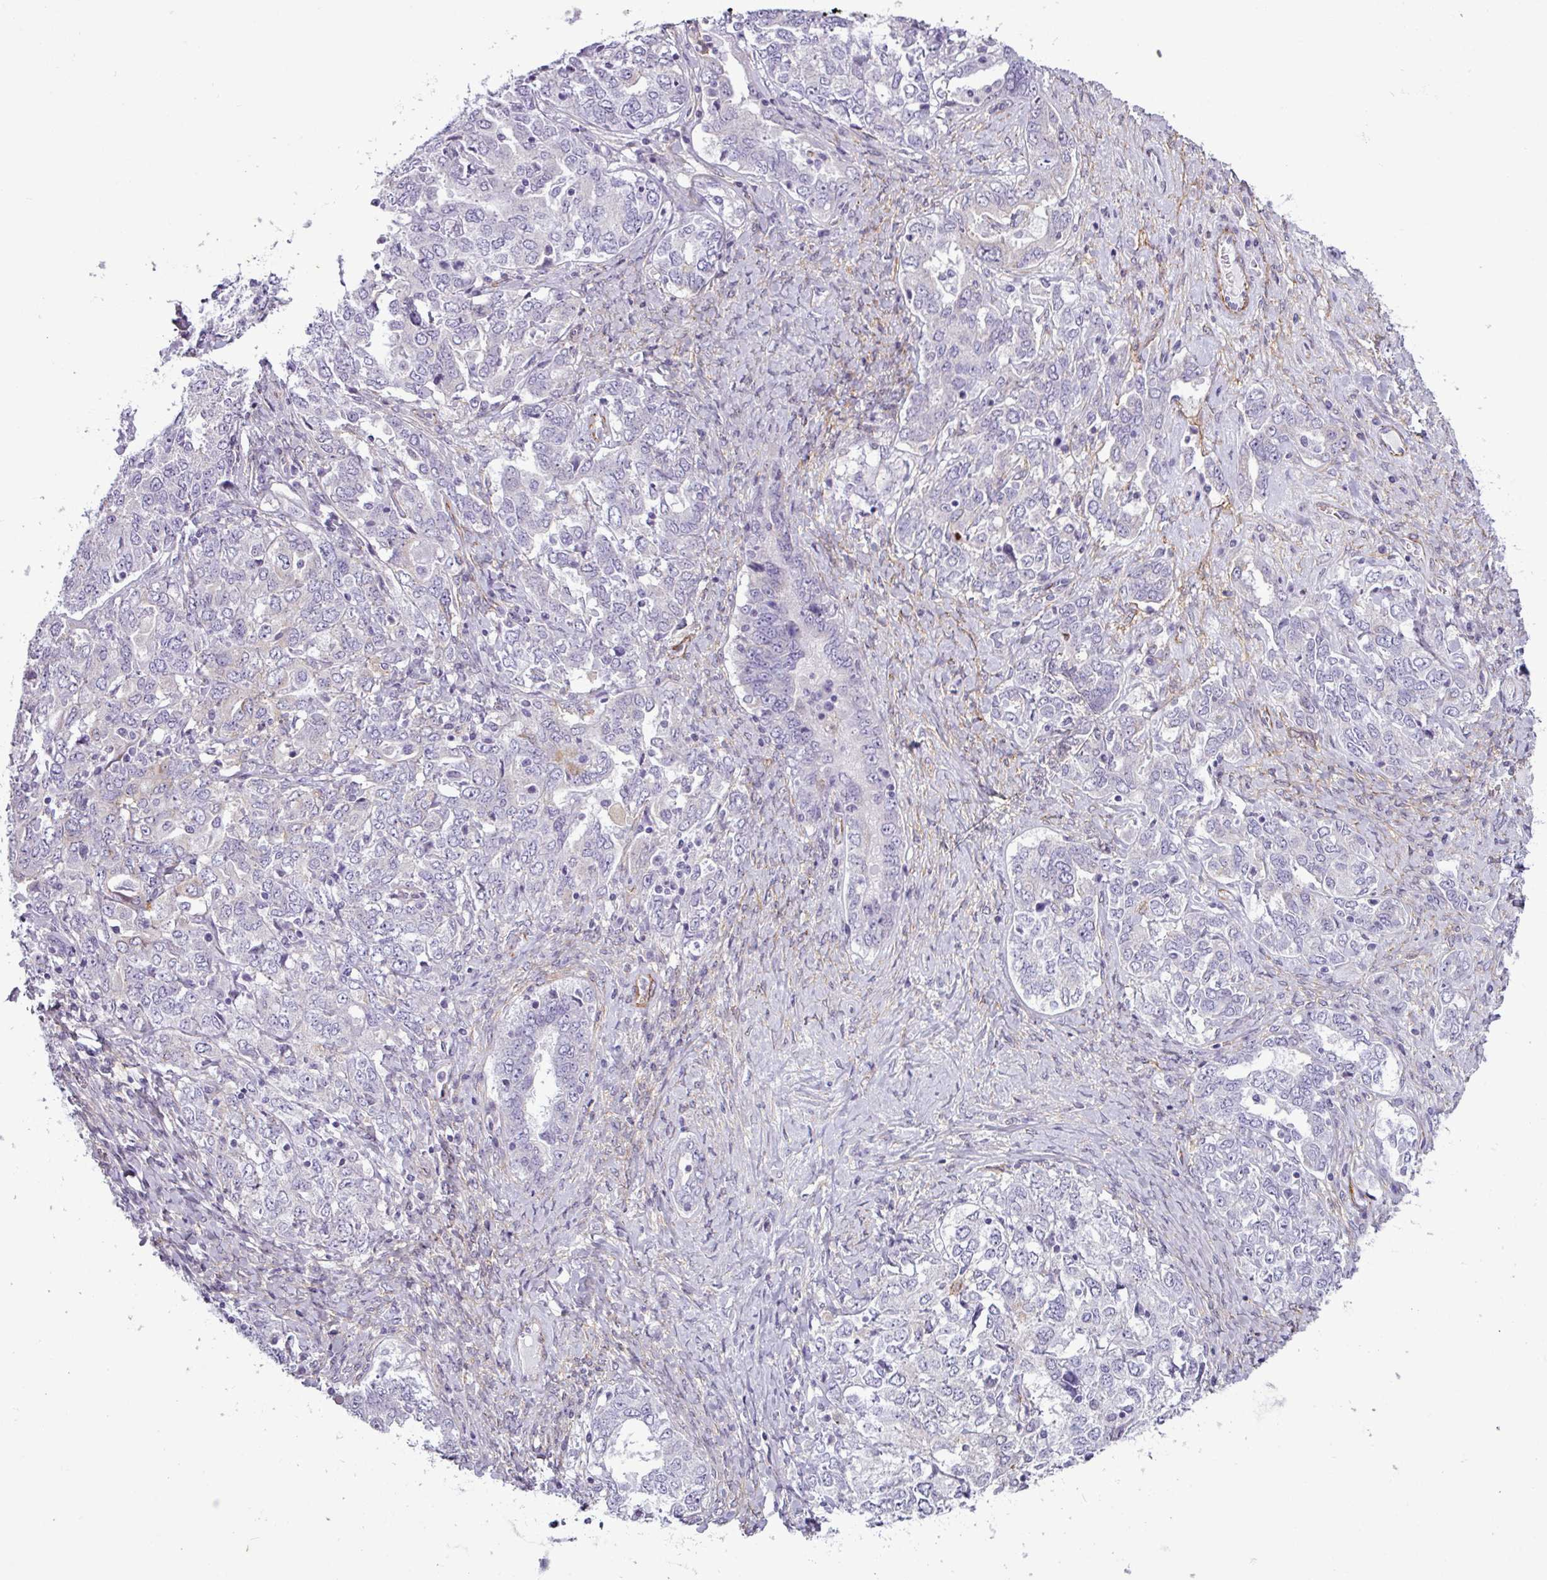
{"staining": {"intensity": "negative", "quantity": "none", "location": "none"}, "tissue": "ovarian cancer", "cell_type": "Tumor cells", "image_type": "cancer", "snomed": [{"axis": "morphology", "description": "Carcinoma, endometroid"}, {"axis": "topography", "description": "Ovary"}], "caption": "The histopathology image displays no staining of tumor cells in endometroid carcinoma (ovarian). The staining is performed using DAB (3,3'-diaminobenzidine) brown chromogen with nuclei counter-stained in using hematoxylin.", "gene": "ATP10A", "patient": {"sex": "female", "age": 62}}